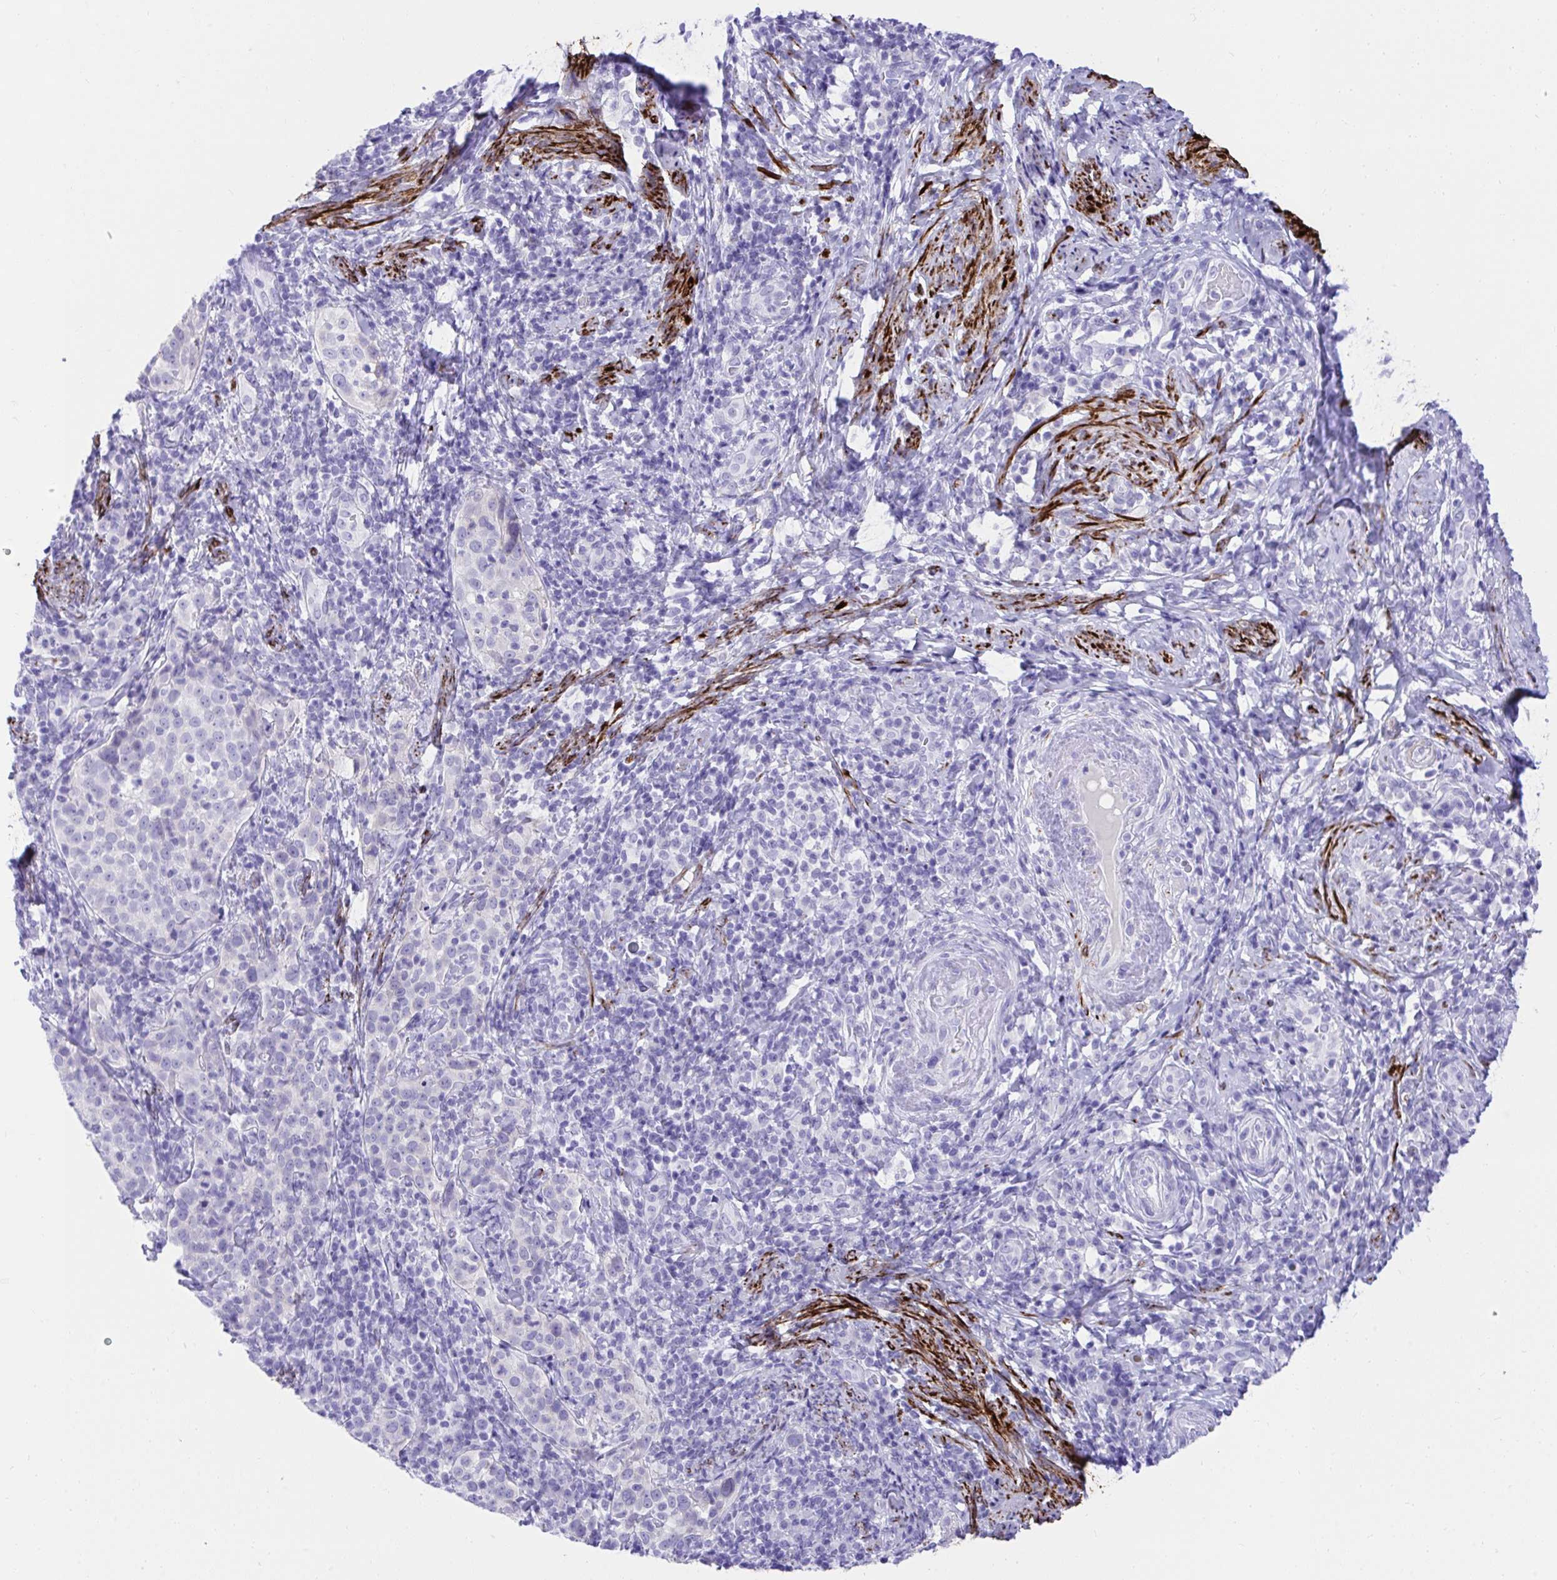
{"staining": {"intensity": "negative", "quantity": "none", "location": "none"}, "tissue": "cervical cancer", "cell_type": "Tumor cells", "image_type": "cancer", "snomed": [{"axis": "morphology", "description": "Squamous cell carcinoma, NOS"}, {"axis": "topography", "description": "Cervix"}], "caption": "There is no significant positivity in tumor cells of squamous cell carcinoma (cervical).", "gene": "KCNN4", "patient": {"sex": "female", "age": 75}}